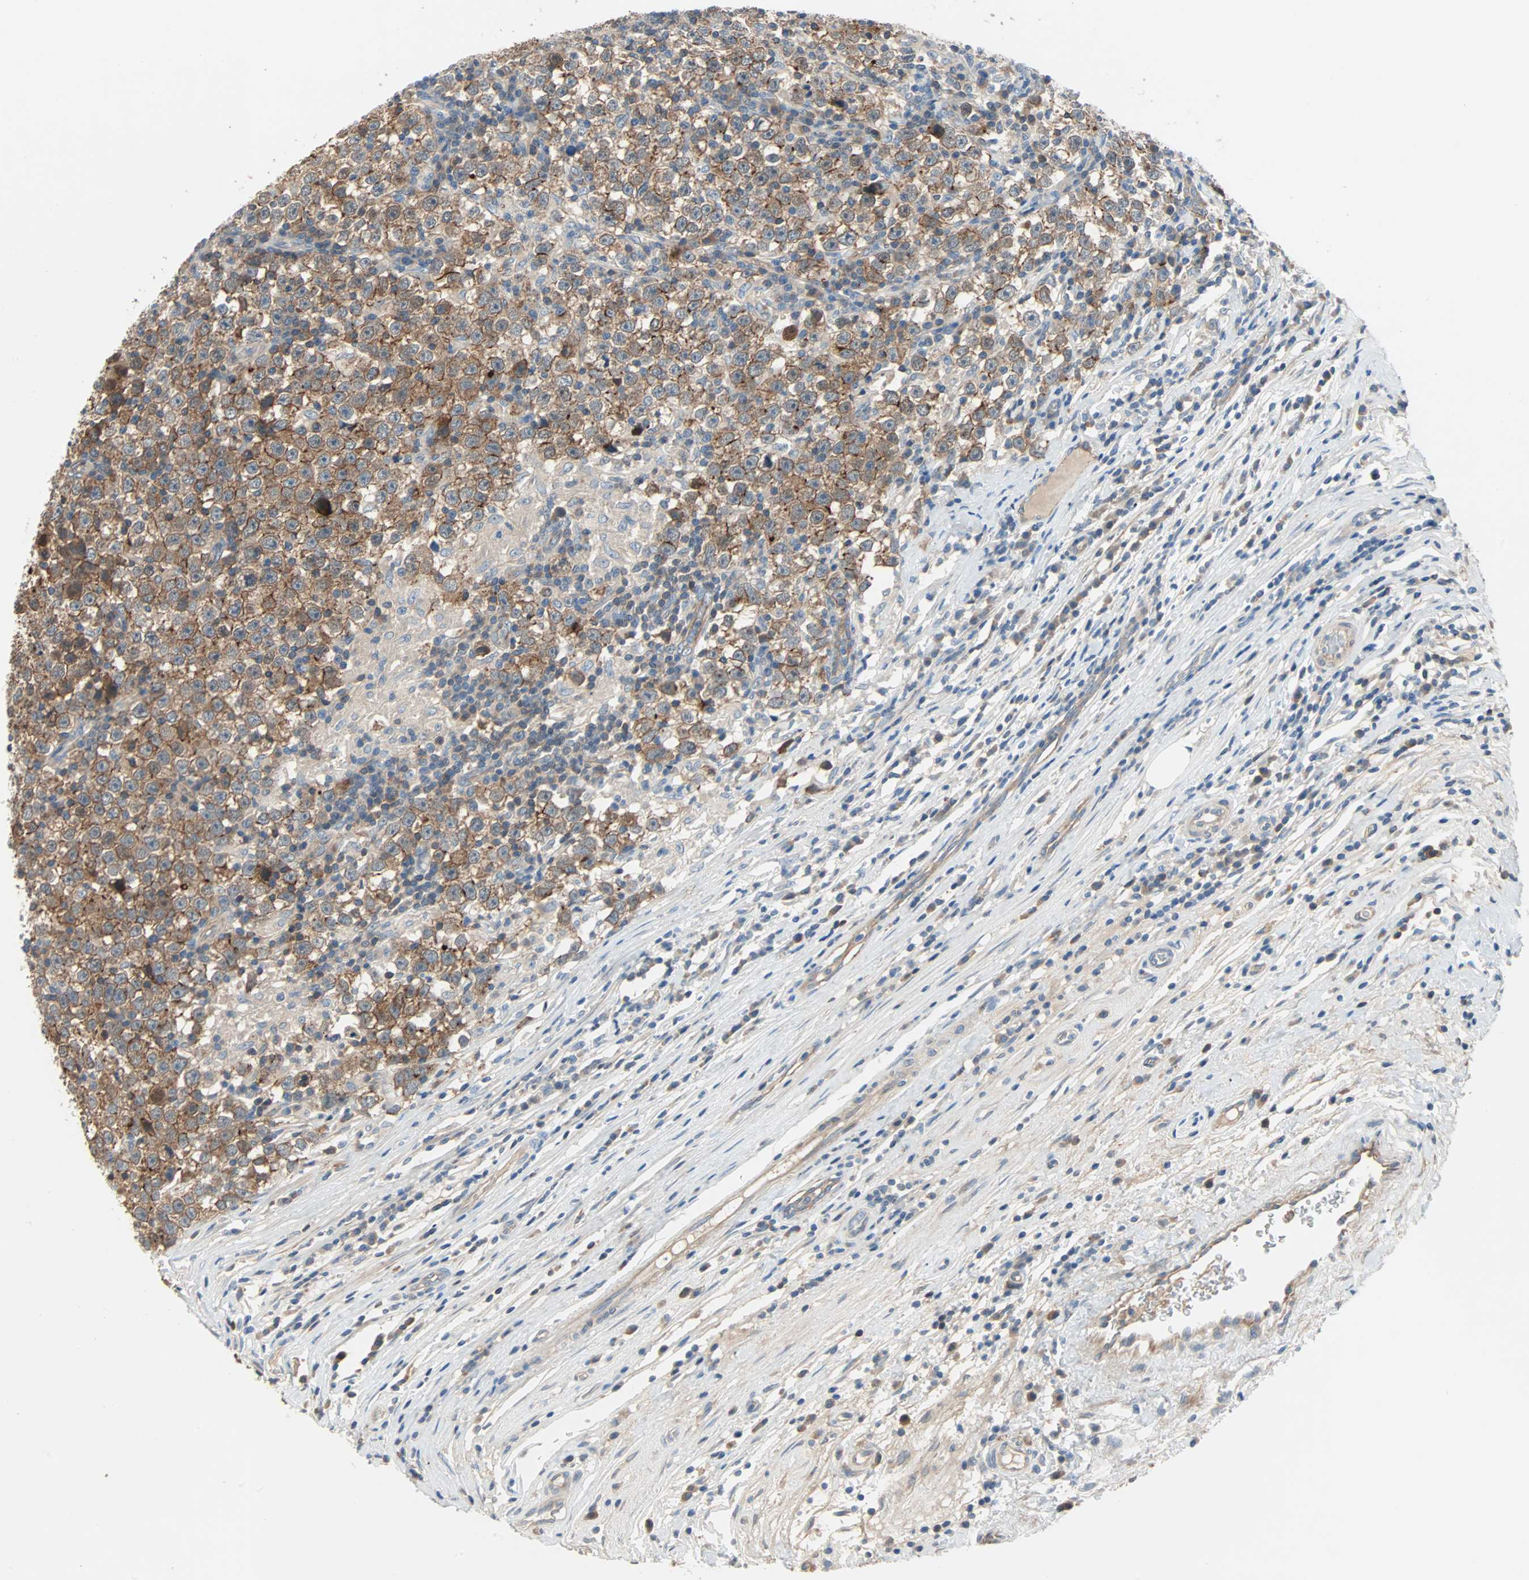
{"staining": {"intensity": "strong", "quantity": ">75%", "location": "cytoplasmic/membranous"}, "tissue": "testis cancer", "cell_type": "Tumor cells", "image_type": "cancer", "snomed": [{"axis": "morphology", "description": "Seminoma, NOS"}, {"axis": "topography", "description": "Testis"}], "caption": "This image reveals seminoma (testis) stained with immunohistochemistry to label a protein in brown. The cytoplasmic/membranous of tumor cells show strong positivity for the protein. Nuclei are counter-stained blue.", "gene": "TNFRSF12A", "patient": {"sex": "male", "age": 43}}